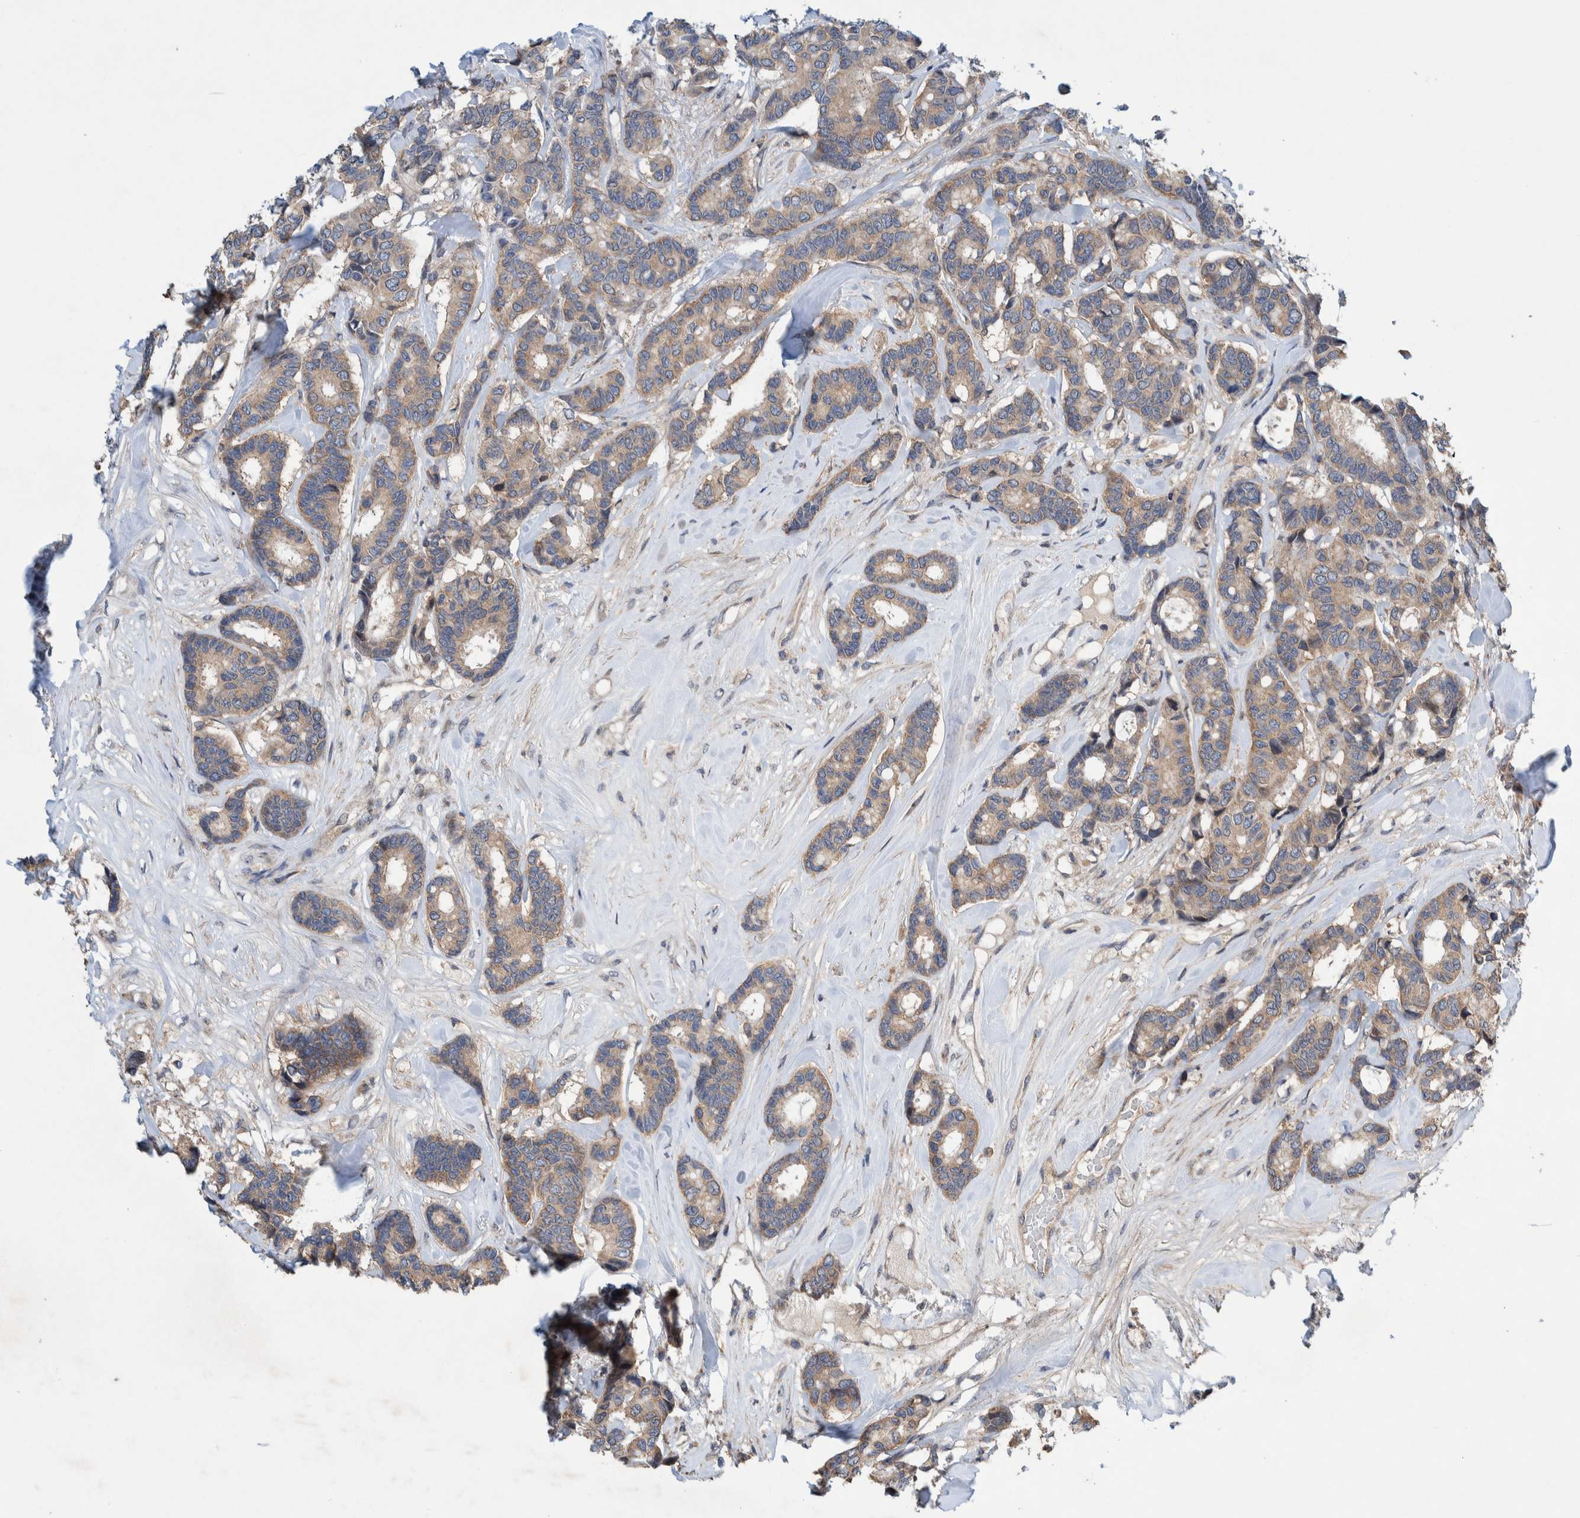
{"staining": {"intensity": "weak", "quantity": ">75%", "location": "cytoplasmic/membranous"}, "tissue": "breast cancer", "cell_type": "Tumor cells", "image_type": "cancer", "snomed": [{"axis": "morphology", "description": "Duct carcinoma"}, {"axis": "topography", "description": "Breast"}], "caption": "Breast cancer (invasive ductal carcinoma) was stained to show a protein in brown. There is low levels of weak cytoplasmic/membranous expression in approximately >75% of tumor cells.", "gene": "PIK3R6", "patient": {"sex": "female", "age": 87}}